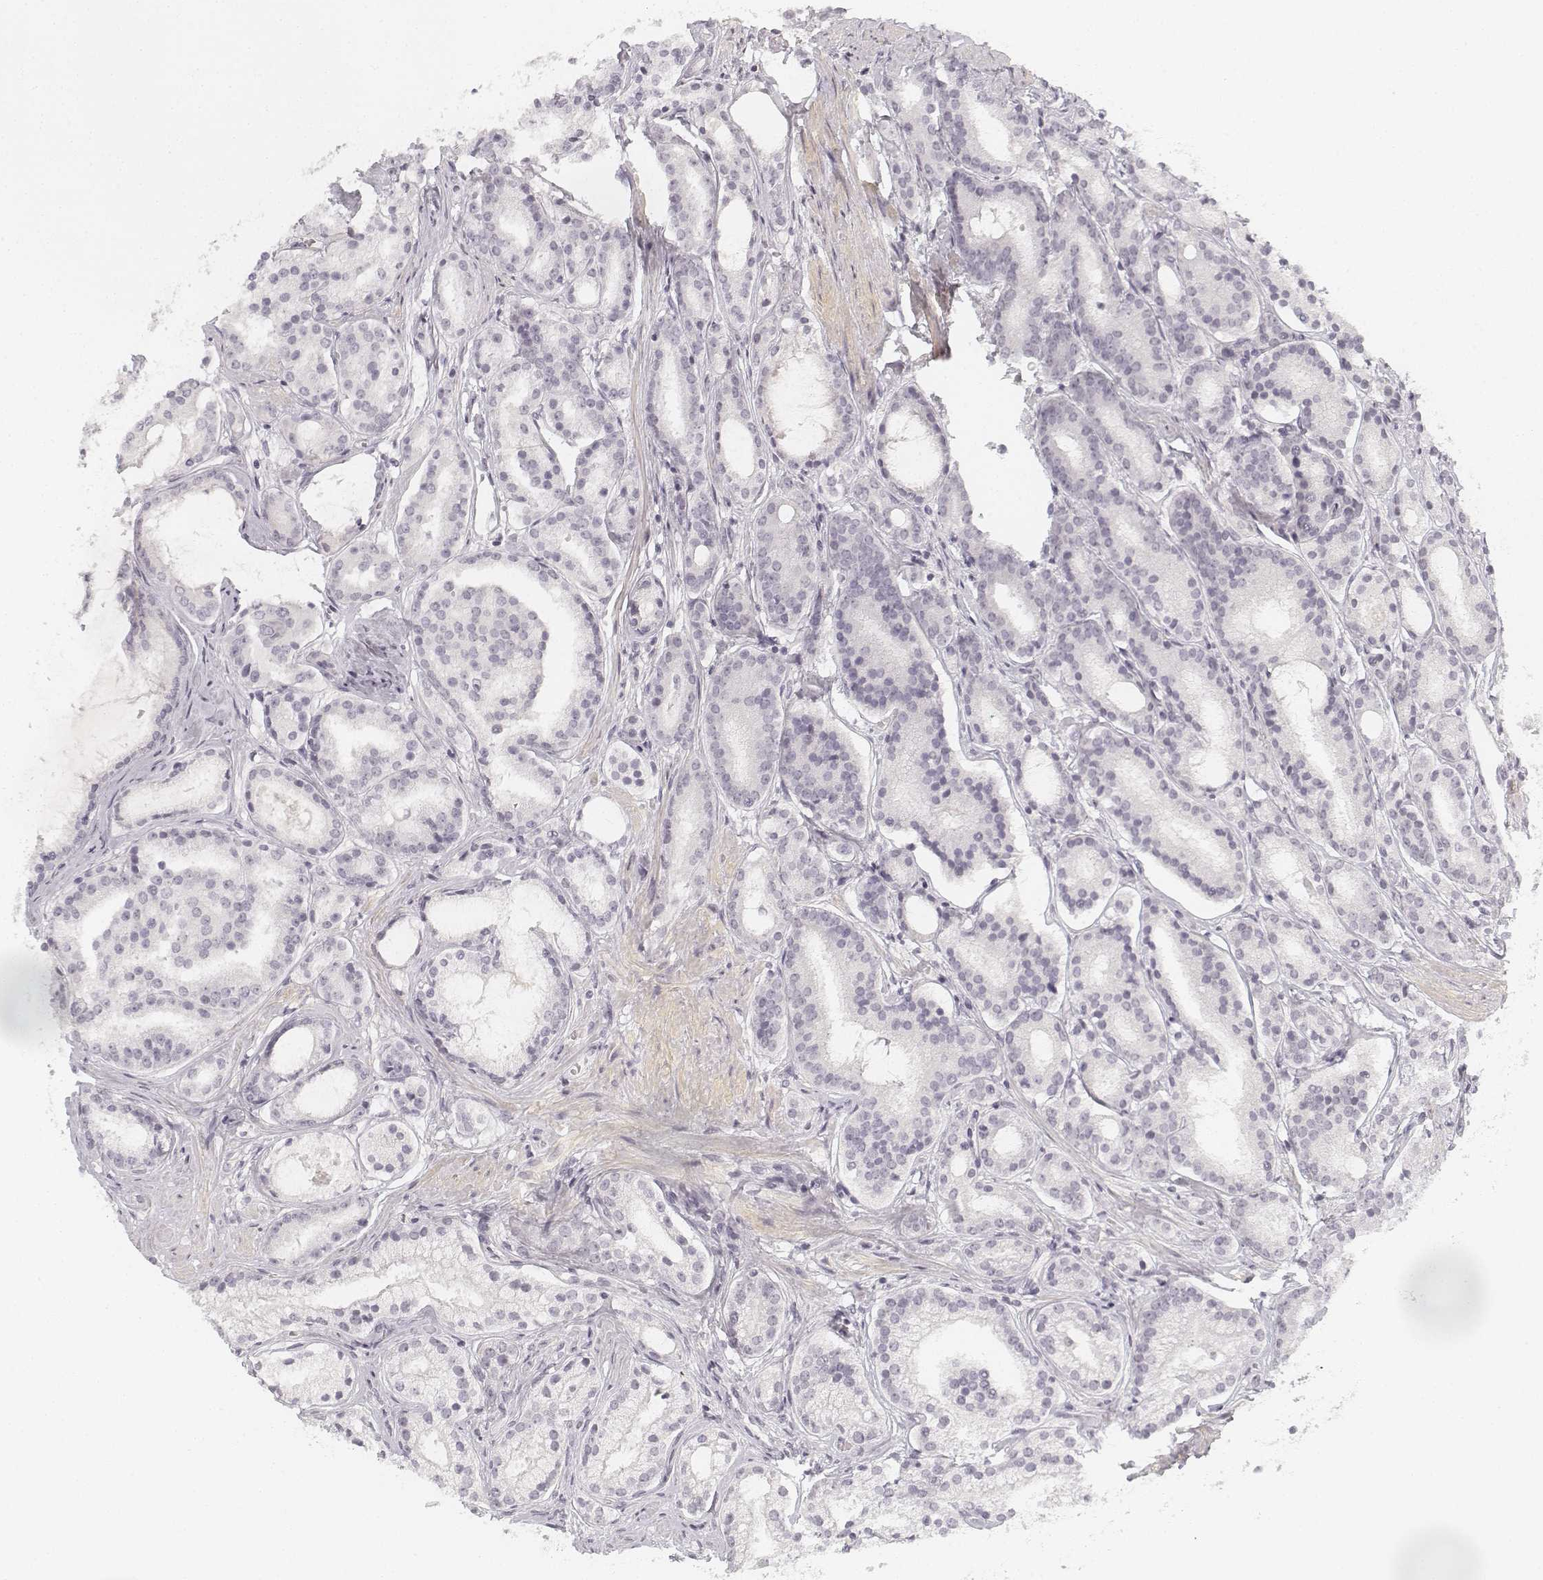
{"staining": {"intensity": "negative", "quantity": "none", "location": "none"}, "tissue": "prostate cancer", "cell_type": "Tumor cells", "image_type": "cancer", "snomed": [{"axis": "morphology", "description": "Adenocarcinoma, High grade"}, {"axis": "topography", "description": "Prostate"}], "caption": "High-grade adenocarcinoma (prostate) was stained to show a protein in brown. There is no significant expression in tumor cells. (Brightfield microscopy of DAB (3,3'-diaminobenzidine) immunohistochemistry (IHC) at high magnification).", "gene": "KRT25", "patient": {"sex": "male", "age": 63}}